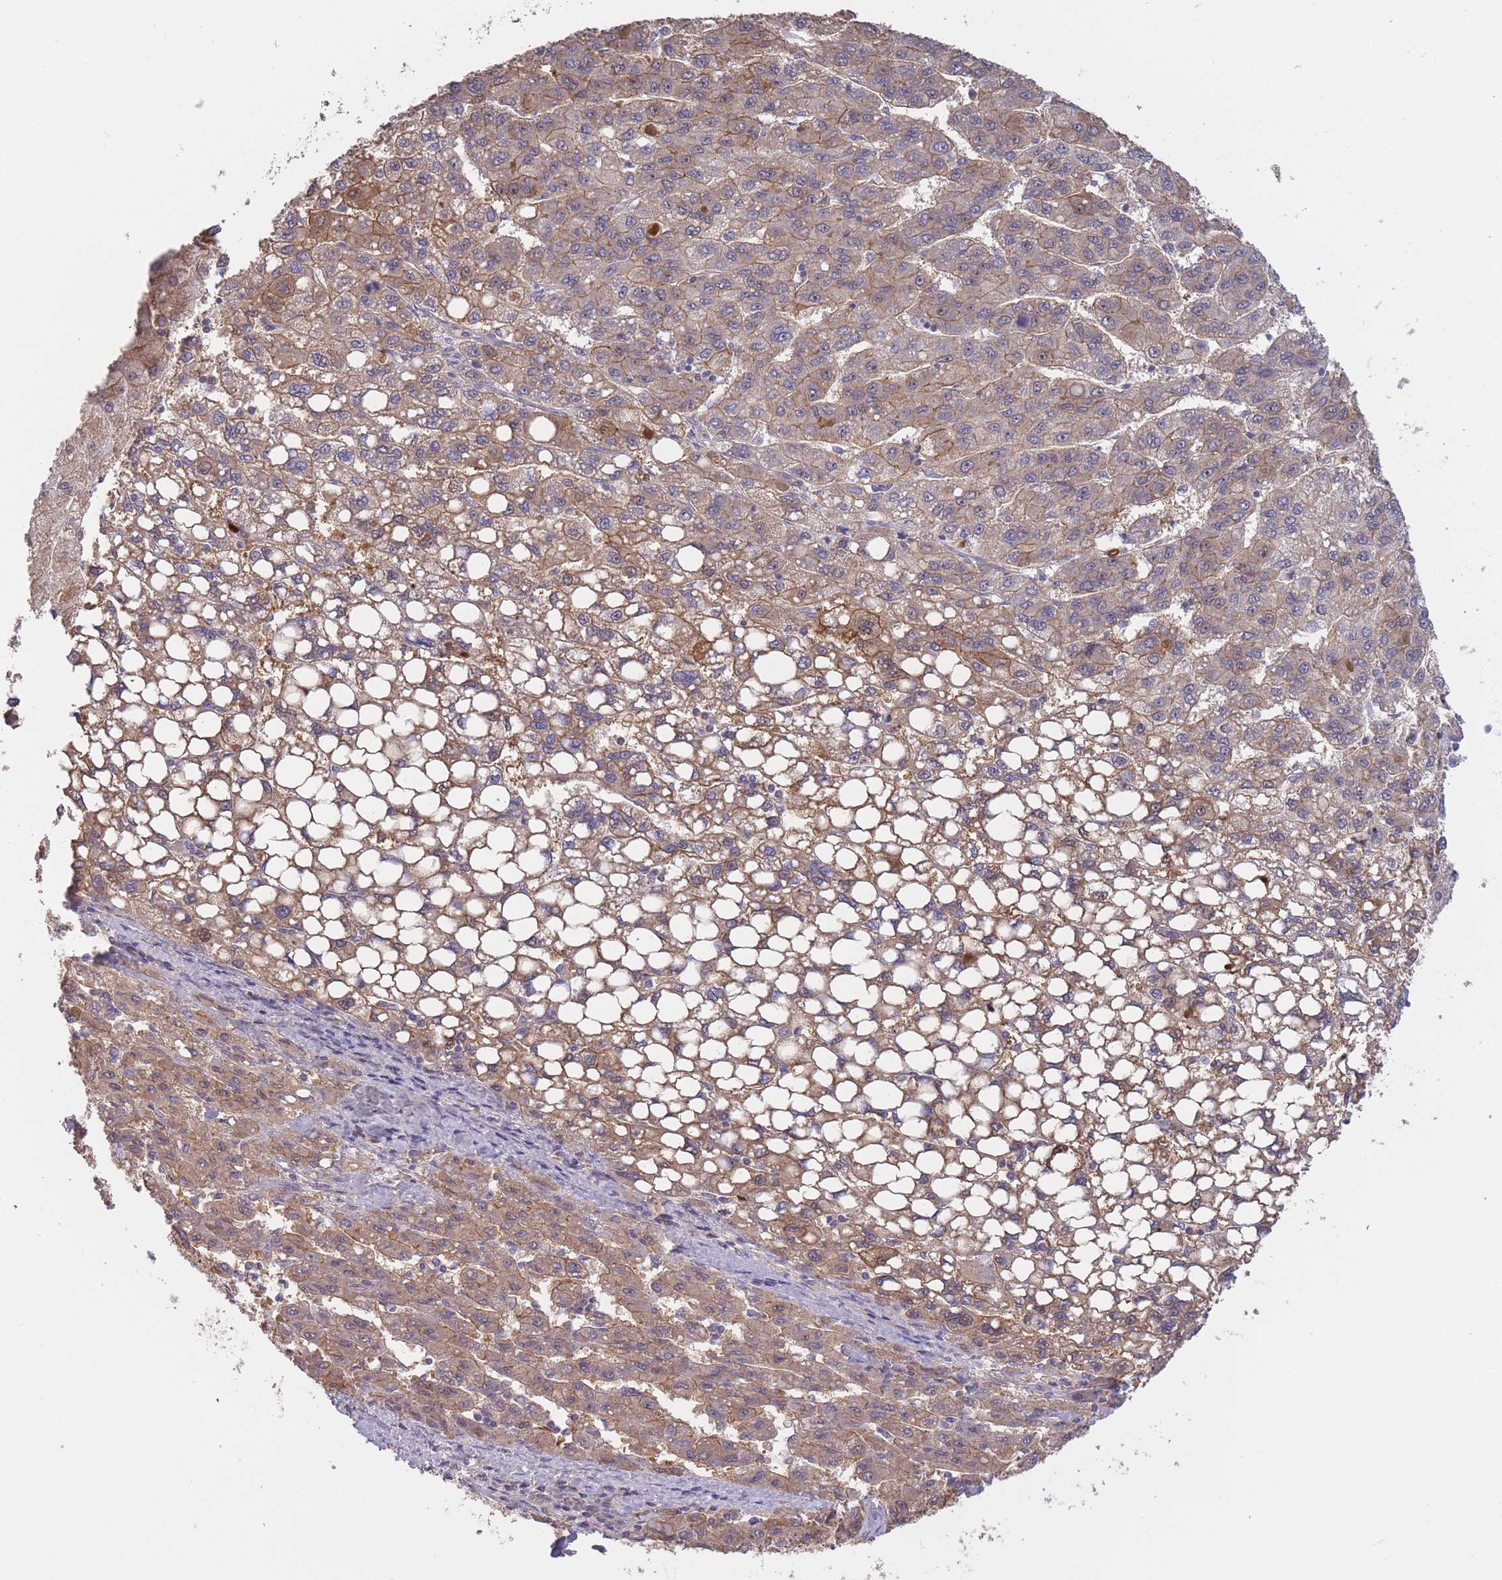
{"staining": {"intensity": "weak", "quantity": "25%-75%", "location": "cytoplasmic/membranous"}, "tissue": "liver cancer", "cell_type": "Tumor cells", "image_type": "cancer", "snomed": [{"axis": "morphology", "description": "Carcinoma, Hepatocellular, NOS"}, {"axis": "topography", "description": "Liver"}], "caption": "High-power microscopy captured an immunohistochemistry (IHC) image of liver cancer, revealing weak cytoplasmic/membranous expression in approximately 25%-75% of tumor cells.", "gene": "KIAA1755", "patient": {"sex": "female", "age": 82}}